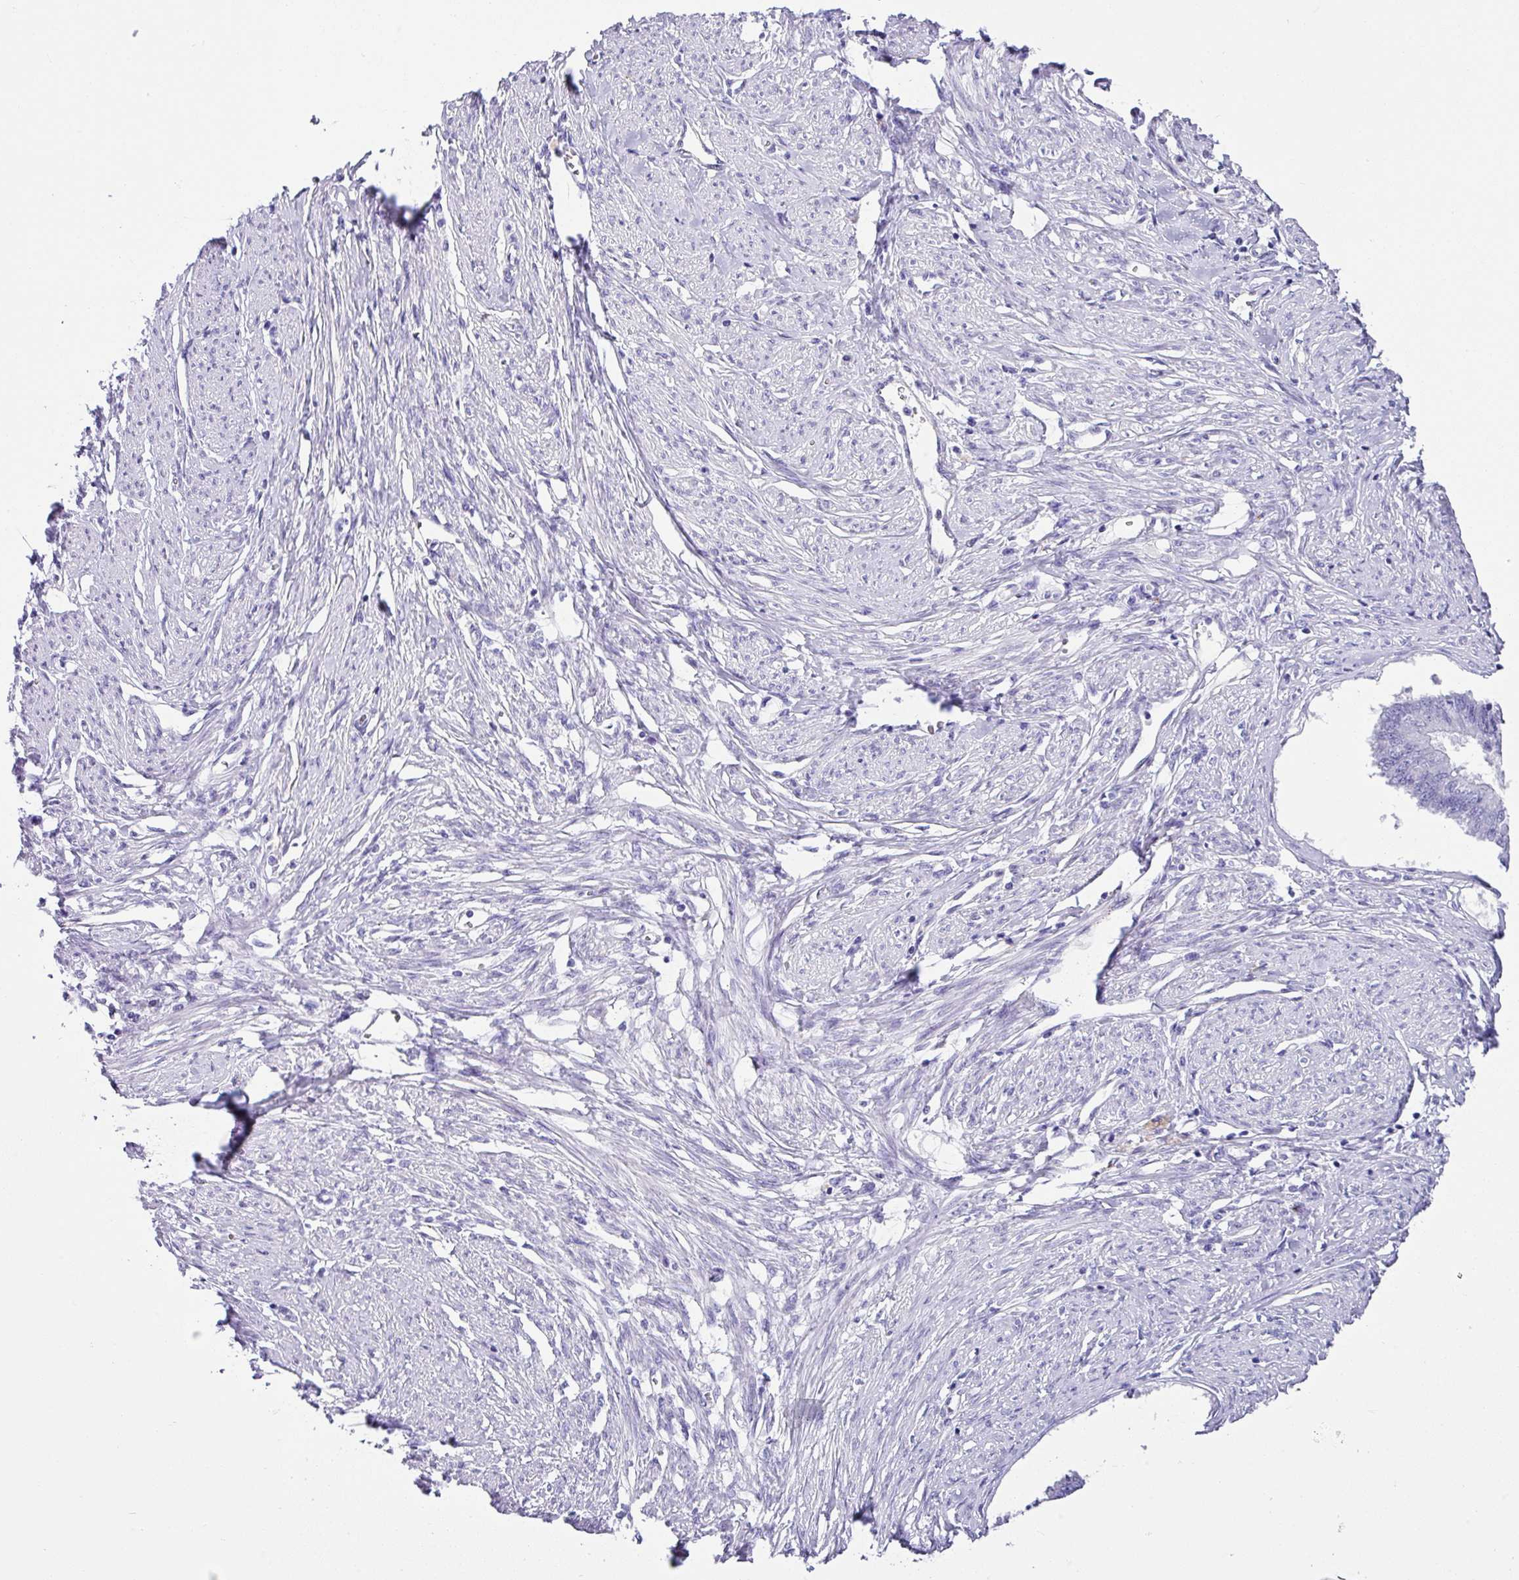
{"staining": {"intensity": "negative", "quantity": "none", "location": "none"}, "tissue": "endometrial cancer", "cell_type": "Tumor cells", "image_type": "cancer", "snomed": [{"axis": "morphology", "description": "Adenocarcinoma, NOS"}, {"axis": "topography", "description": "Endometrium"}], "caption": "There is no significant staining in tumor cells of endometrial cancer (adenocarcinoma).", "gene": "ZG16", "patient": {"sex": "female", "age": 76}}